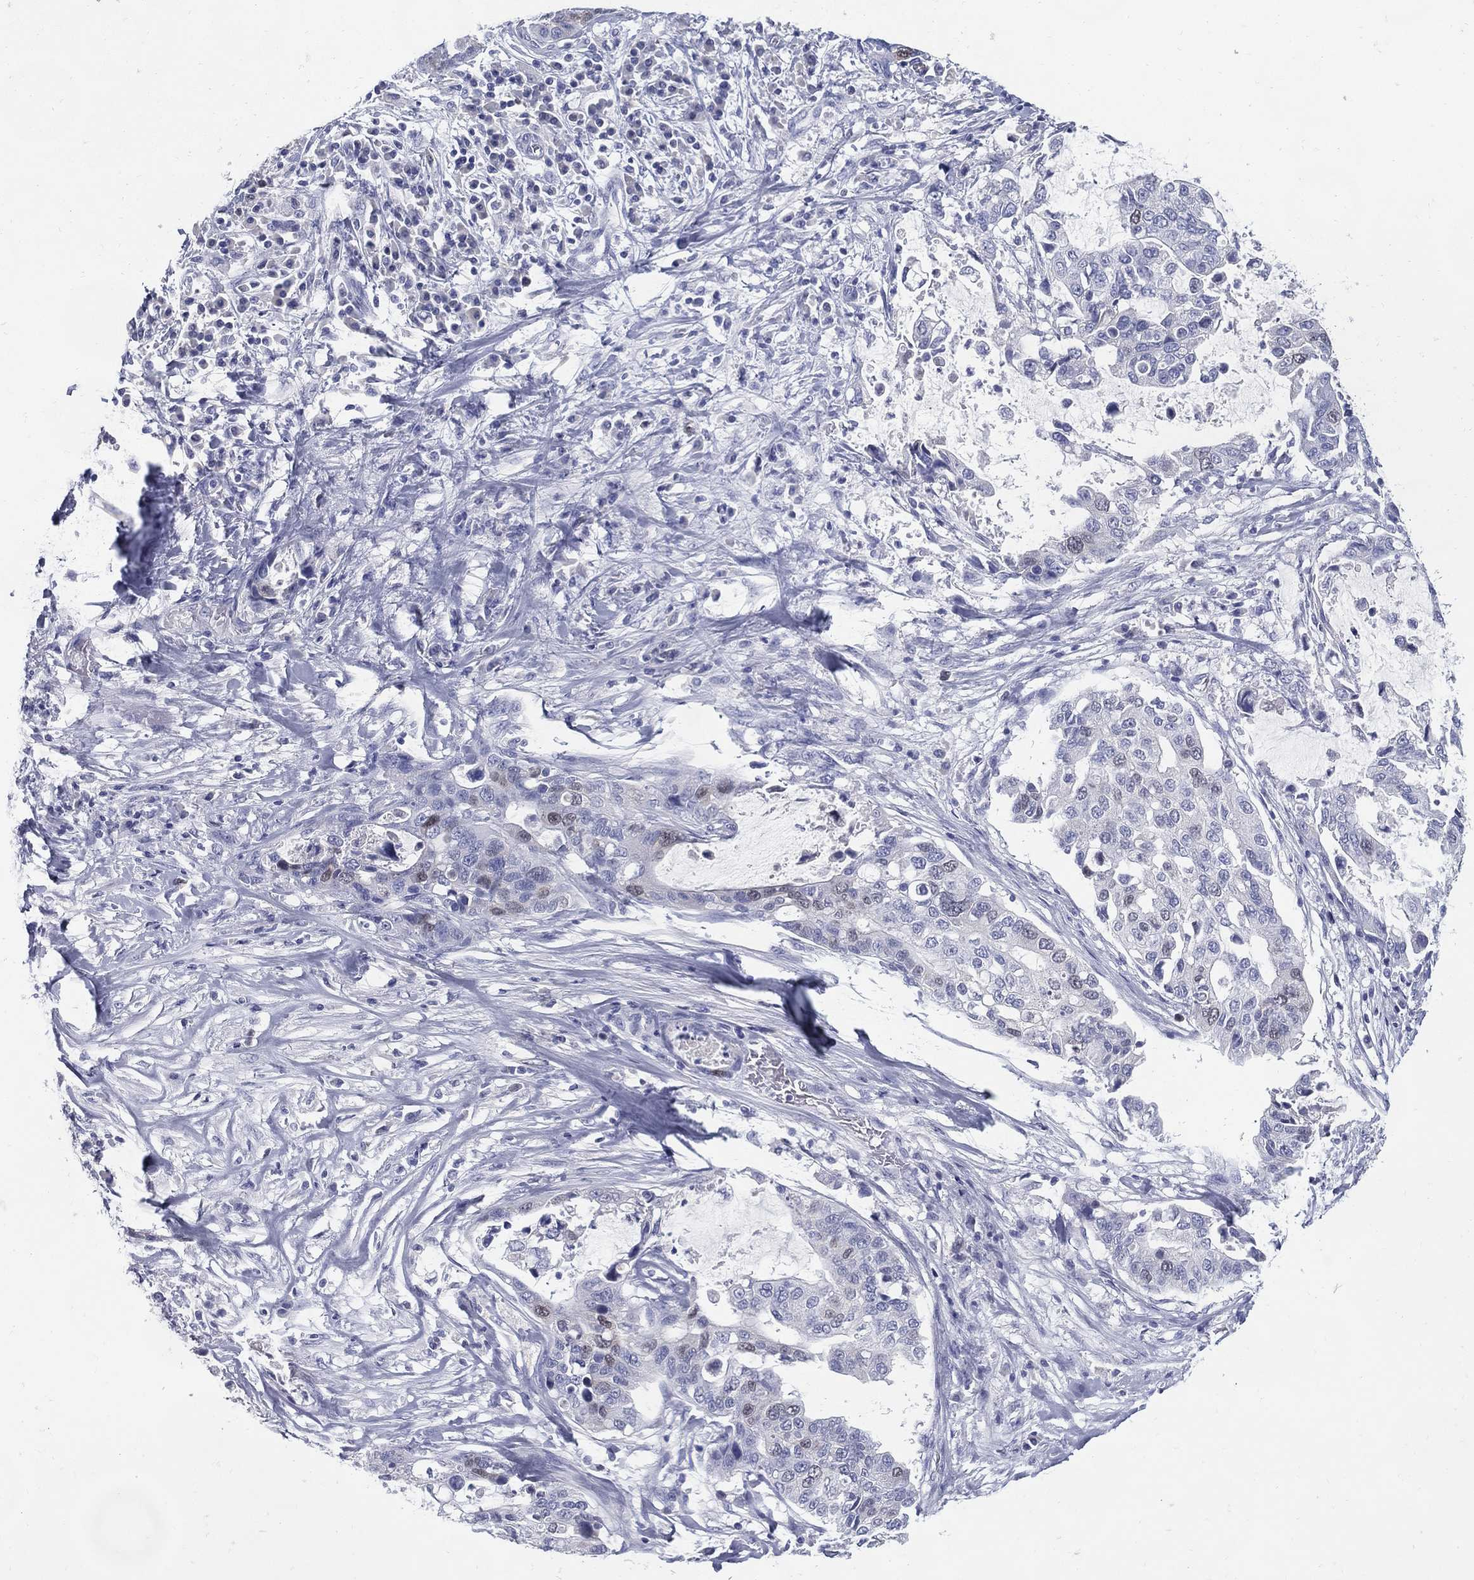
{"staining": {"intensity": "moderate", "quantity": "<25%", "location": "nuclear"}, "tissue": "stomach cancer", "cell_type": "Tumor cells", "image_type": "cancer", "snomed": [{"axis": "morphology", "description": "Adenocarcinoma, NOS"}, {"axis": "topography", "description": "Stomach"}], "caption": "Human stomach adenocarcinoma stained with a brown dye reveals moderate nuclear positive expression in about <25% of tumor cells.", "gene": "KIF2C", "patient": {"sex": "male", "age": 54}}